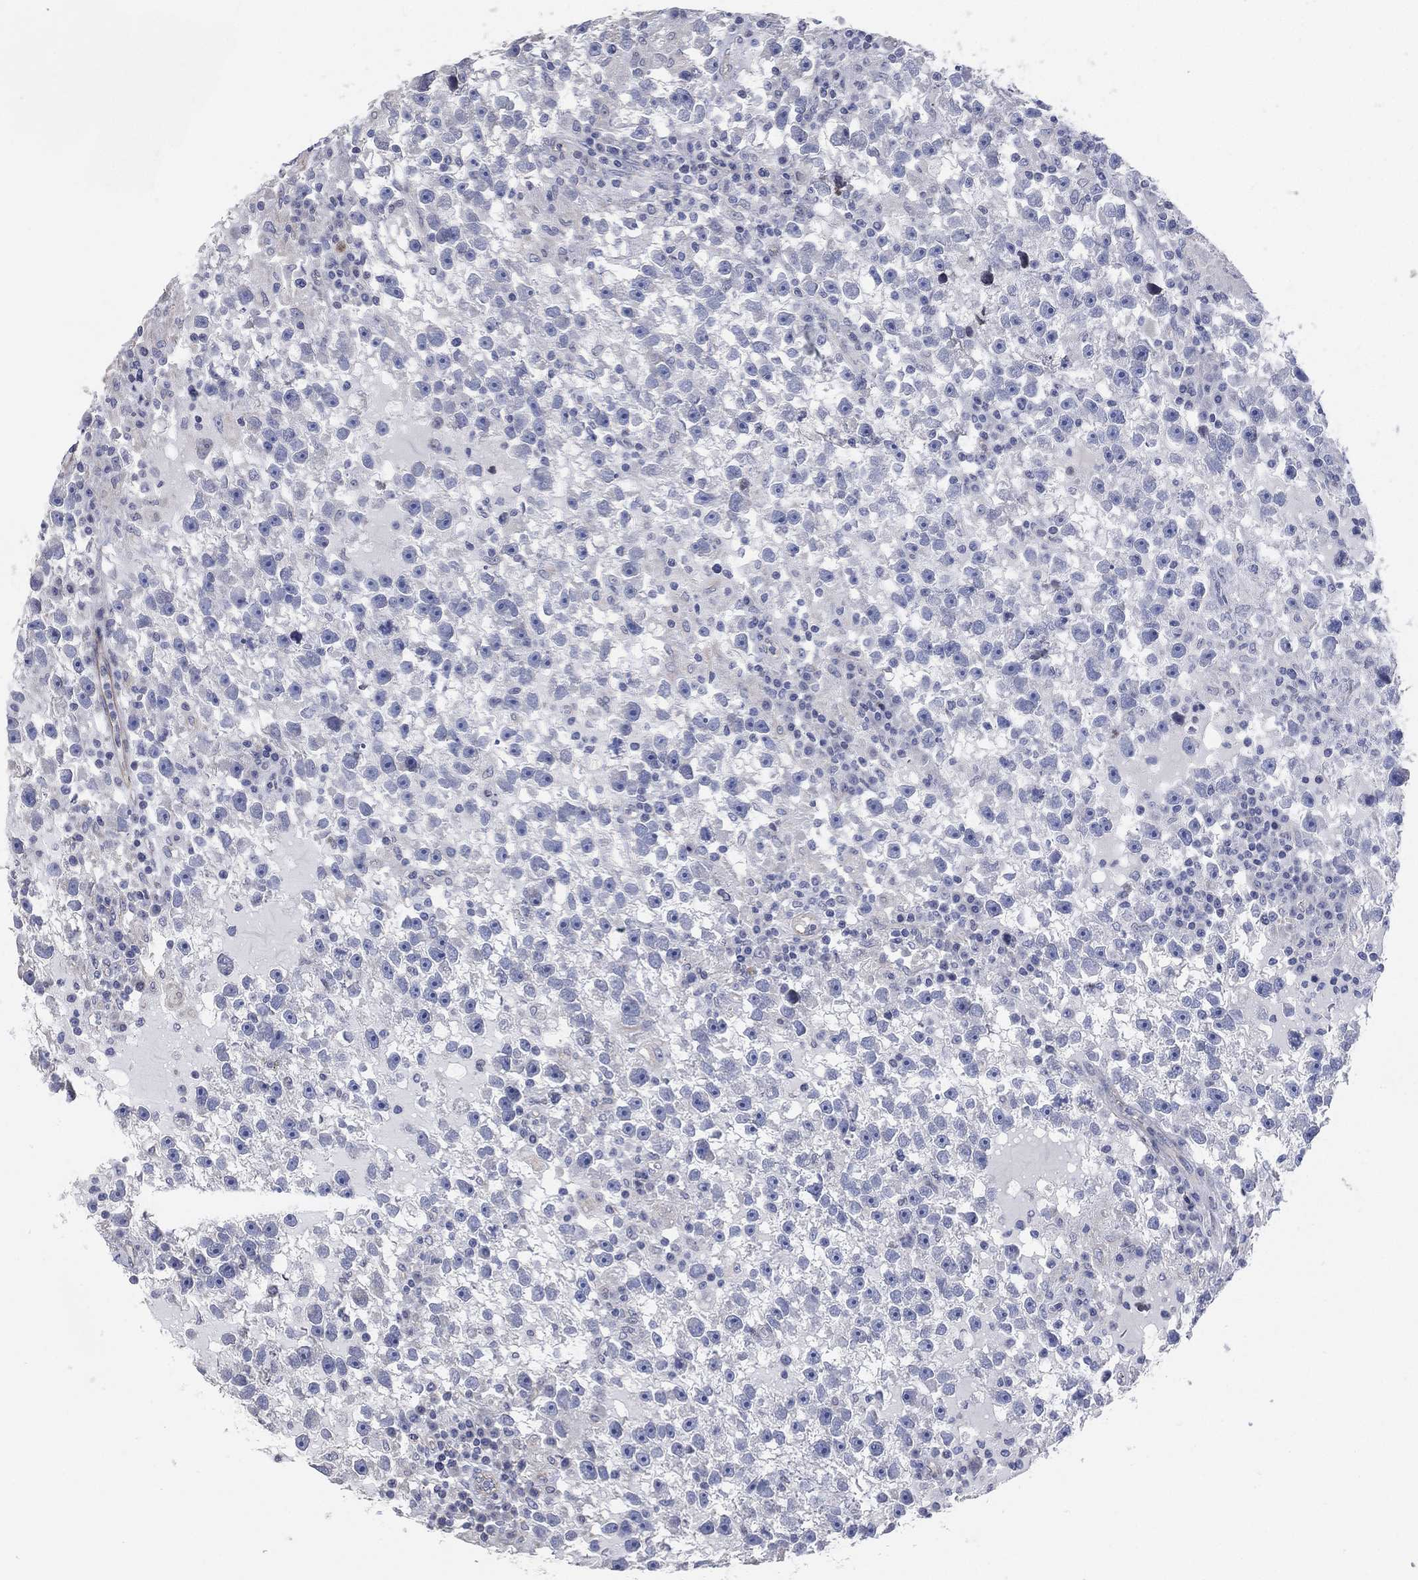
{"staining": {"intensity": "negative", "quantity": "none", "location": "none"}, "tissue": "testis cancer", "cell_type": "Tumor cells", "image_type": "cancer", "snomed": [{"axis": "morphology", "description": "Seminoma, NOS"}, {"axis": "topography", "description": "Testis"}], "caption": "This micrograph is of testis seminoma stained with immunohistochemistry (IHC) to label a protein in brown with the nuclei are counter-stained blue. There is no expression in tumor cells.", "gene": "CFTR", "patient": {"sex": "male", "age": 47}}